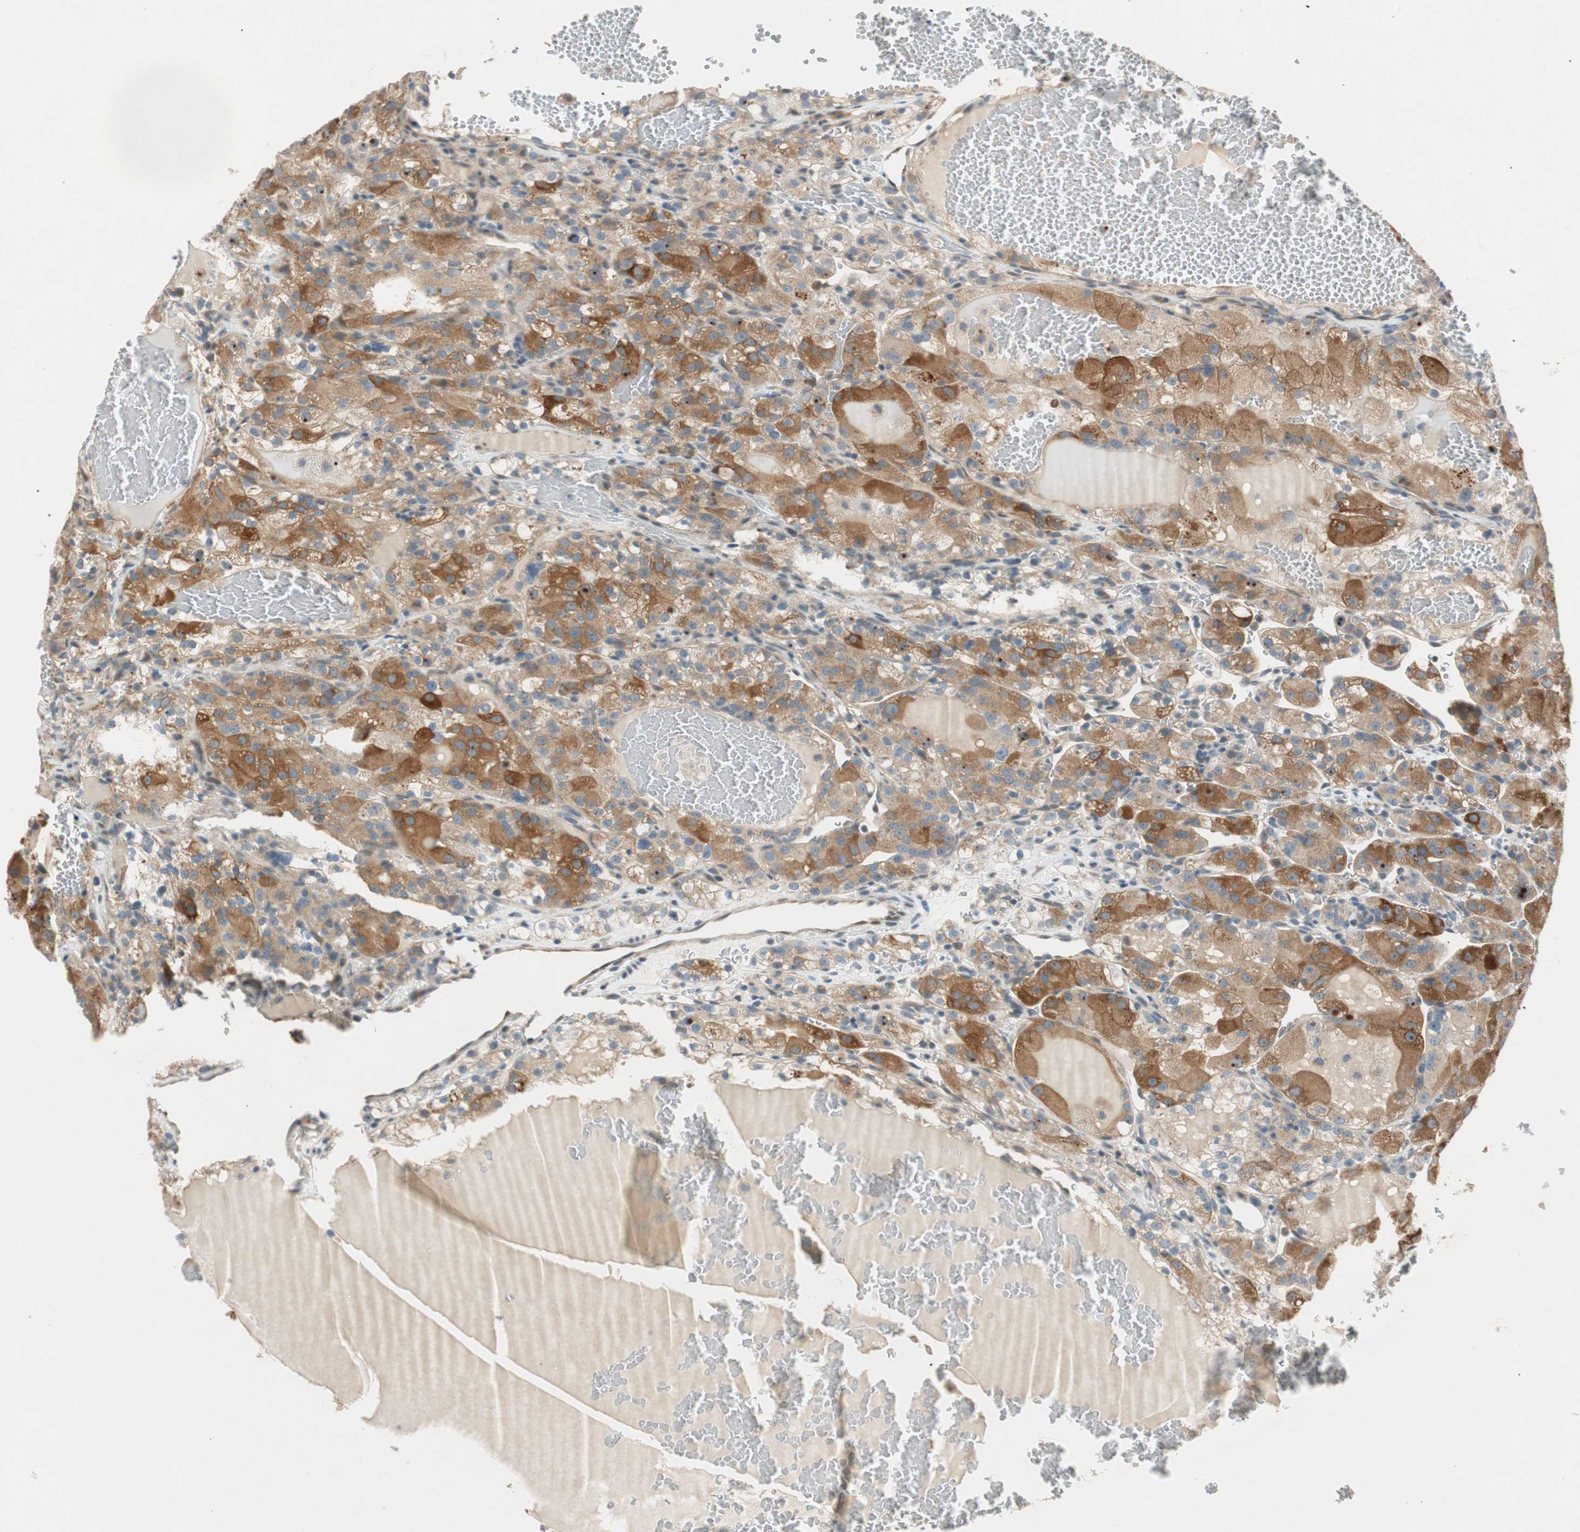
{"staining": {"intensity": "strong", "quantity": ">75%", "location": "cytoplasmic/membranous"}, "tissue": "renal cancer", "cell_type": "Tumor cells", "image_type": "cancer", "snomed": [{"axis": "morphology", "description": "Normal tissue, NOS"}, {"axis": "morphology", "description": "Adenocarcinoma, NOS"}, {"axis": "topography", "description": "Kidney"}], "caption": "Adenocarcinoma (renal) stained with a protein marker displays strong staining in tumor cells.", "gene": "CGRRF1", "patient": {"sex": "male", "age": 61}}